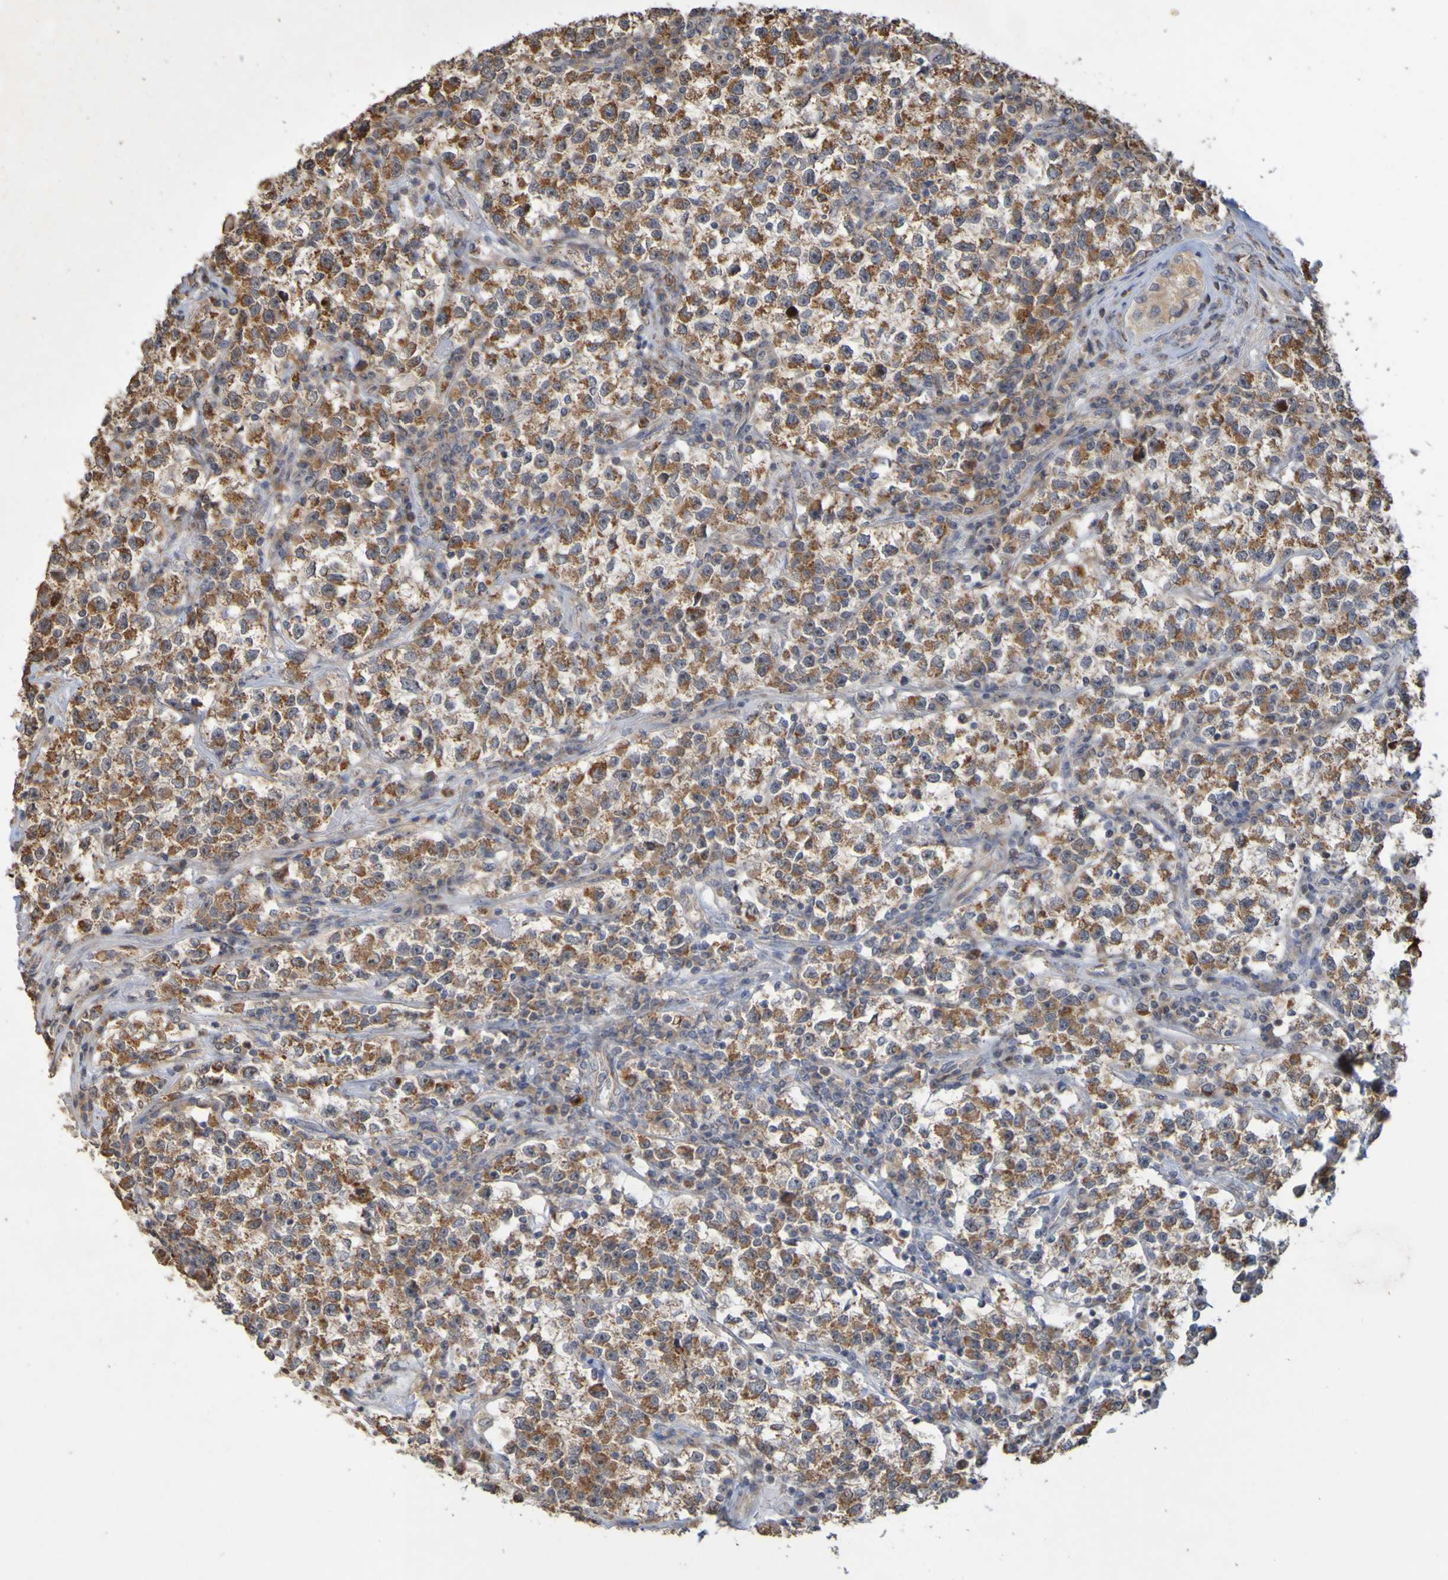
{"staining": {"intensity": "moderate", "quantity": ">75%", "location": "cytoplasmic/membranous"}, "tissue": "testis cancer", "cell_type": "Tumor cells", "image_type": "cancer", "snomed": [{"axis": "morphology", "description": "Seminoma, NOS"}, {"axis": "topography", "description": "Testis"}], "caption": "Seminoma (testis) stained for a protein (brown) demonstrates moderate cytoplasmic/membranous positive staining in approximately >75% of tumor cells.", "gene": "TMBIM1", "patient": {"sex": "male", "age": 22}}